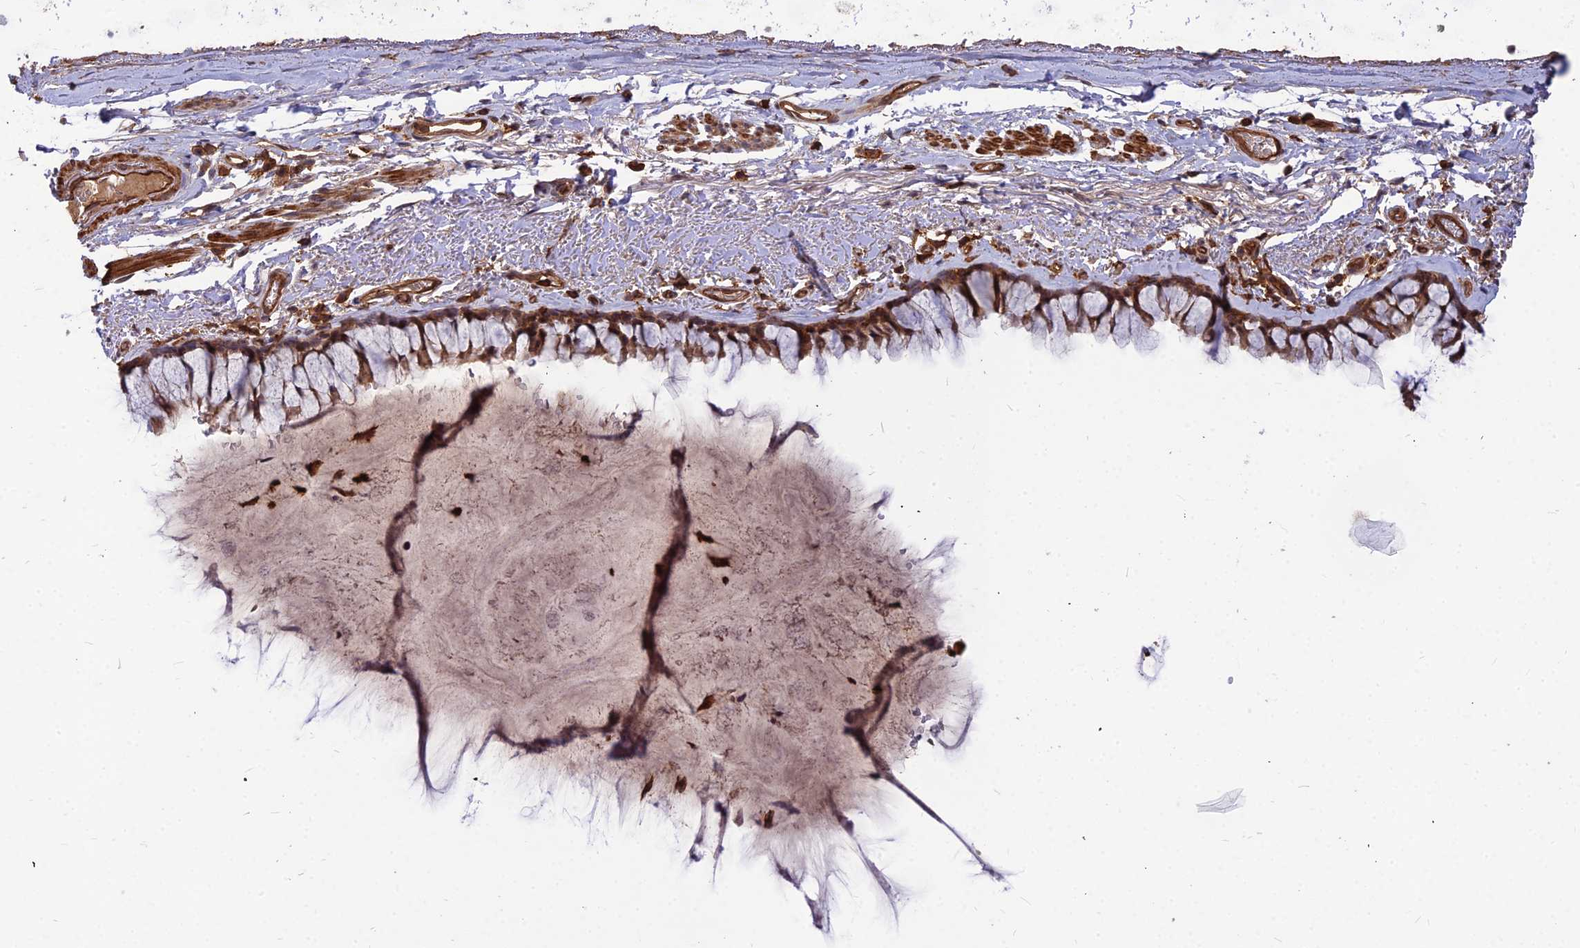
{"staining": {"intensity": "moderate", "quantity": ">75%", "location": "cytoplasmic/membranous,nuclear"}, "tissue": "bronchus", "cell_type": "Respiratory epithelial cells", "image_type": "normal", "snomed": [{"axis": "morphology", "description": "Normal tissue, NOS"}, {"axis": "topography", "description": "Bronchus"}], "caption": "Bronchus stained with DAB (3,3'-diaminobenzidine) immunohistochemistry (IHC) reveals medium levels of moderate cytoplasmic/membranous,nuclear expression in about >75% of respiratory epithelial cells.", "gene": "ZNF467", "patient": {"sex": "male", "age": 65}}